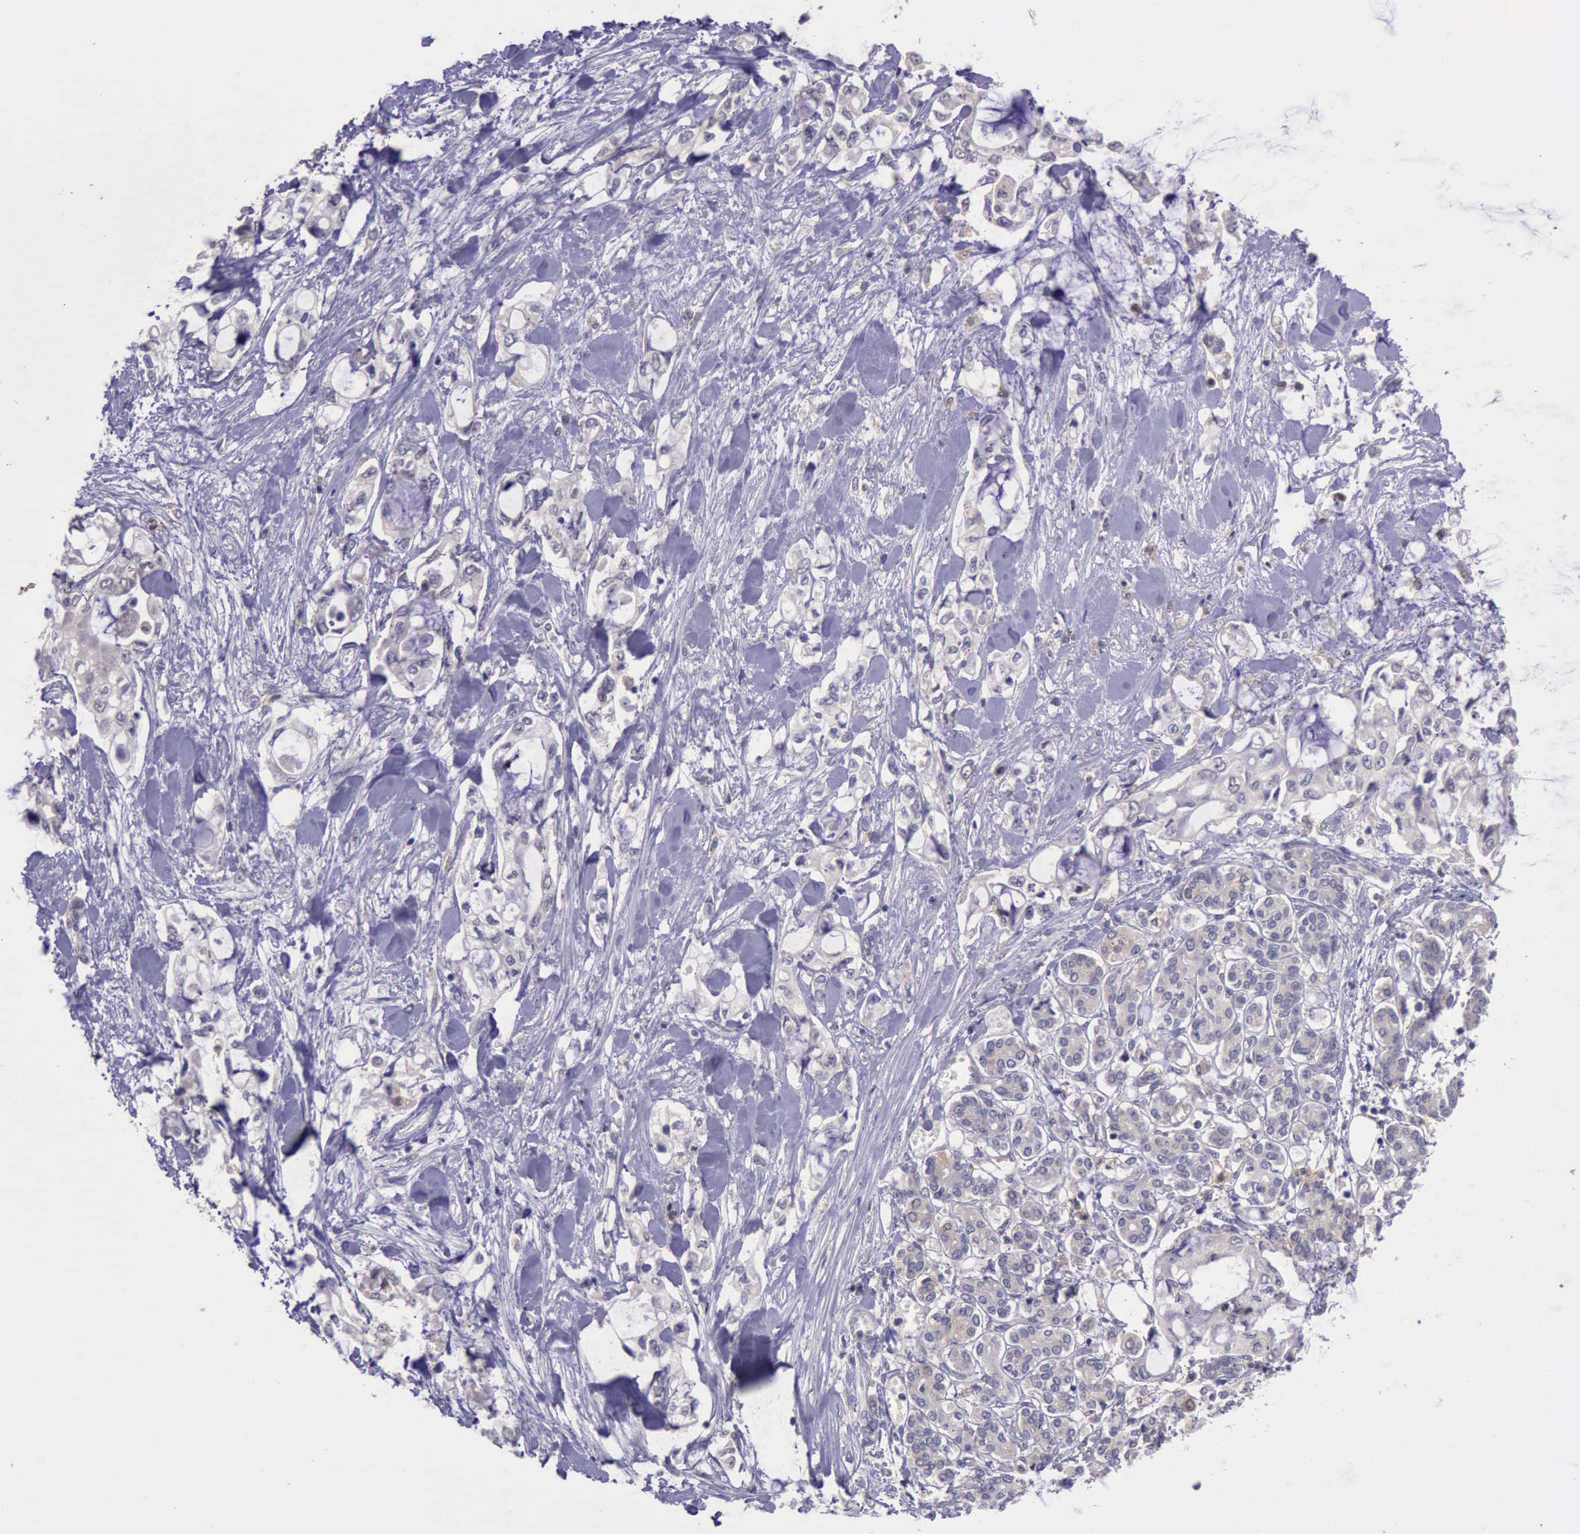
{"staining": {"intensity": "weak", "quantity": ">75%", "location": "cytoplasmic/membranous"}, "tissue": "pancreatic cancer", "cell_type": "Tumor cells", "image_type": "cancer", "snomed": [{"axis": "morphology", "description": "Adenocarcinoma, NOS"}, {"axis": "topography", "description": "Pancreas"}], "caption": "Immunohistochemistry (IHC) of human adenocarcinoma (pancreatic) reveals low levels of weak cytoplasmic/membranous positivity in about >75% of tumor cells.", "gene": "PLEK2", "patient": {"sex": "female", "age": 70}}